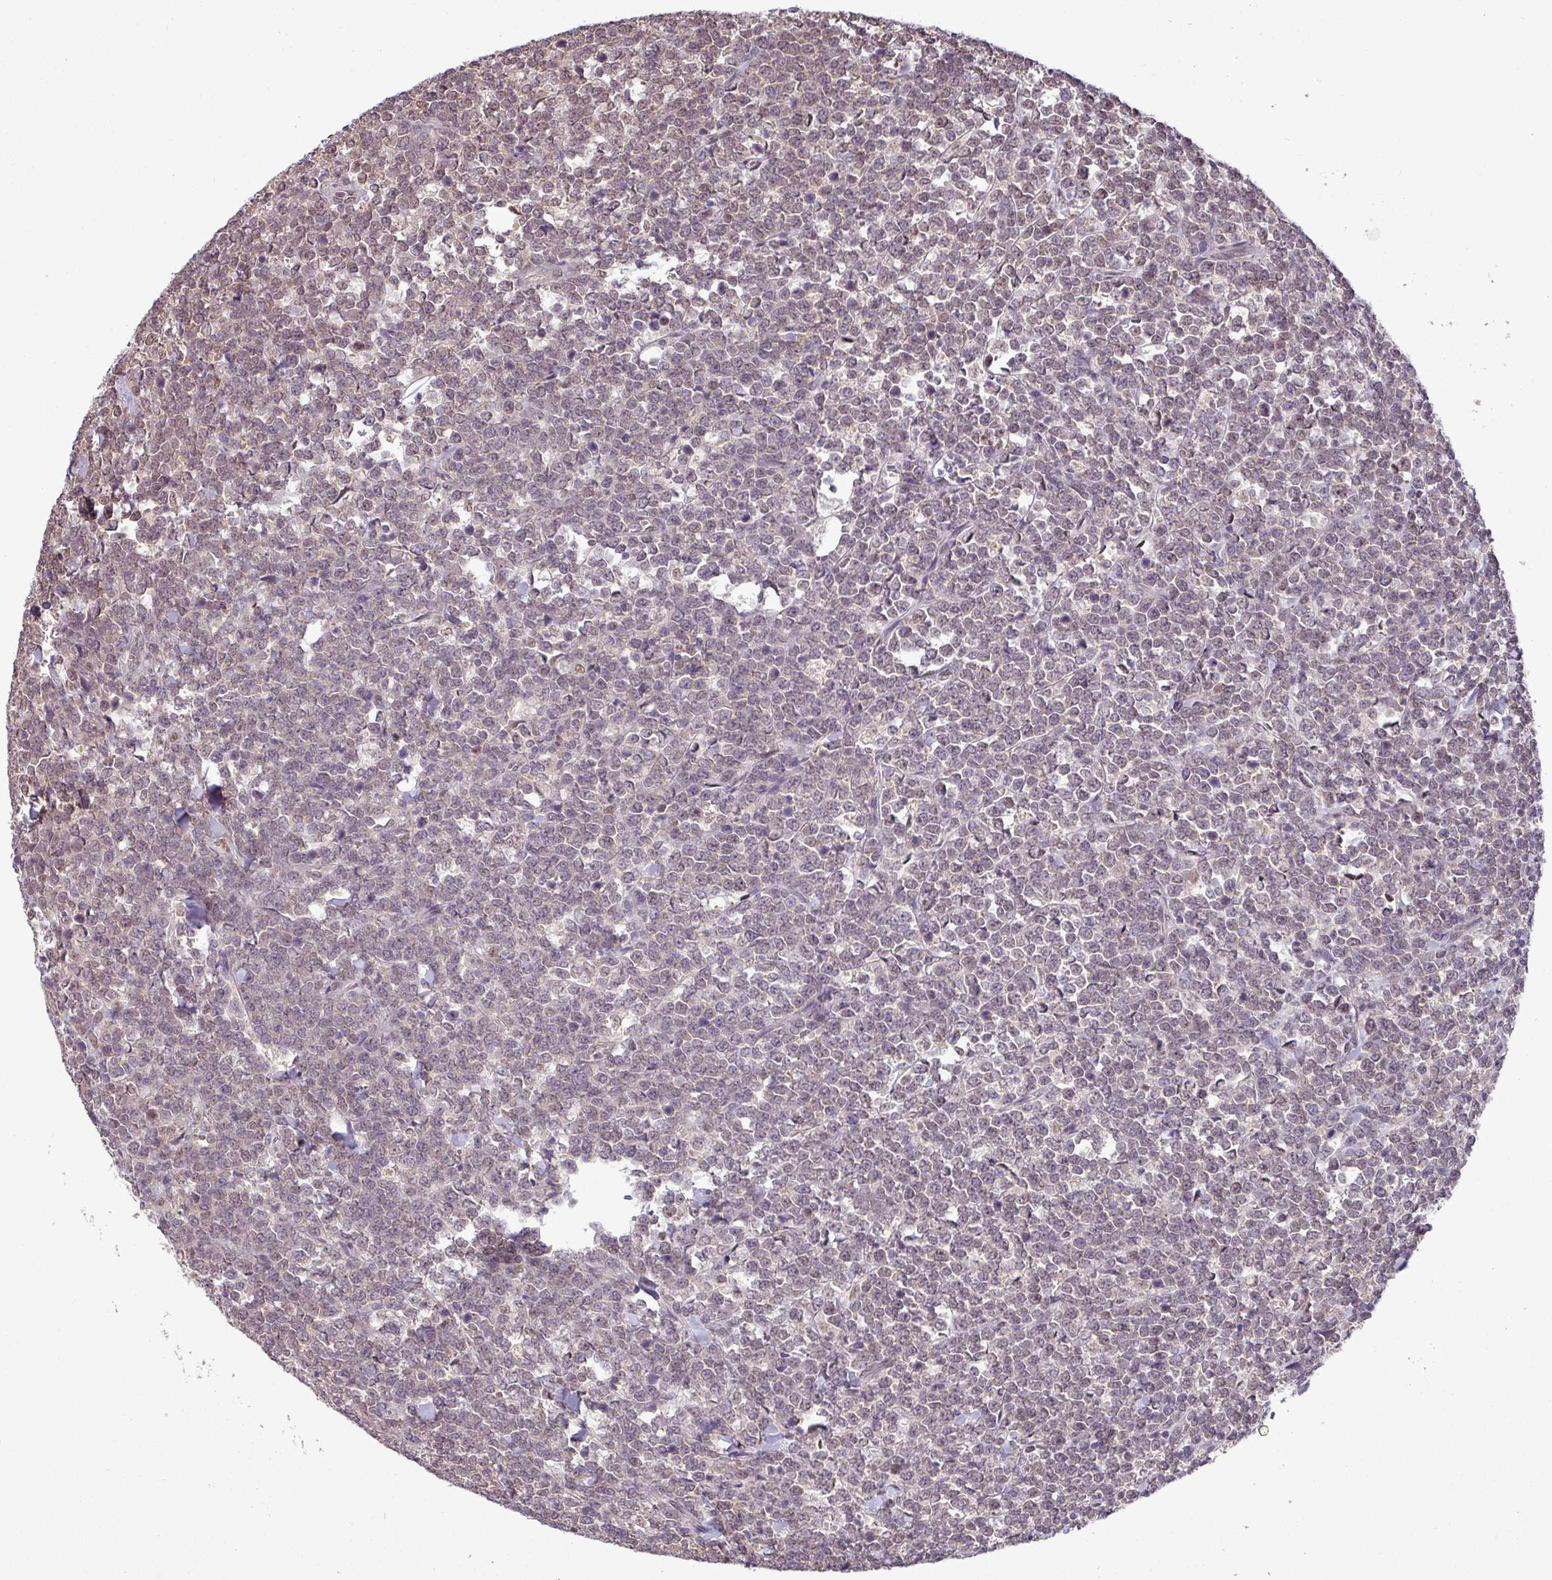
{"staining": {"intensity": "weak", "quantity": "25%-75%", "location": "nuclear"}, "tissue": "lymphoma", "cell_type": "Tumor cells", "image_type": "cancer", "snomed": [{"axis": "morphology", "description": "Malignant lymphoma, non-Hodgkin's type, High grade"}, {"axis": "topography", "description": "Small intestine"}, {"axis": "topography", "description": "Colon"}], "caption": "Protein staining by immunohistochemistry (IHC) demonstrates weak nuclear staining in about 25%-75% of tumor cells in lymphoma. (IHC, brightfield microscopy, high magnification).", "gene": "MFHAS1", "patient": {"sex": "male", "age": 8}}